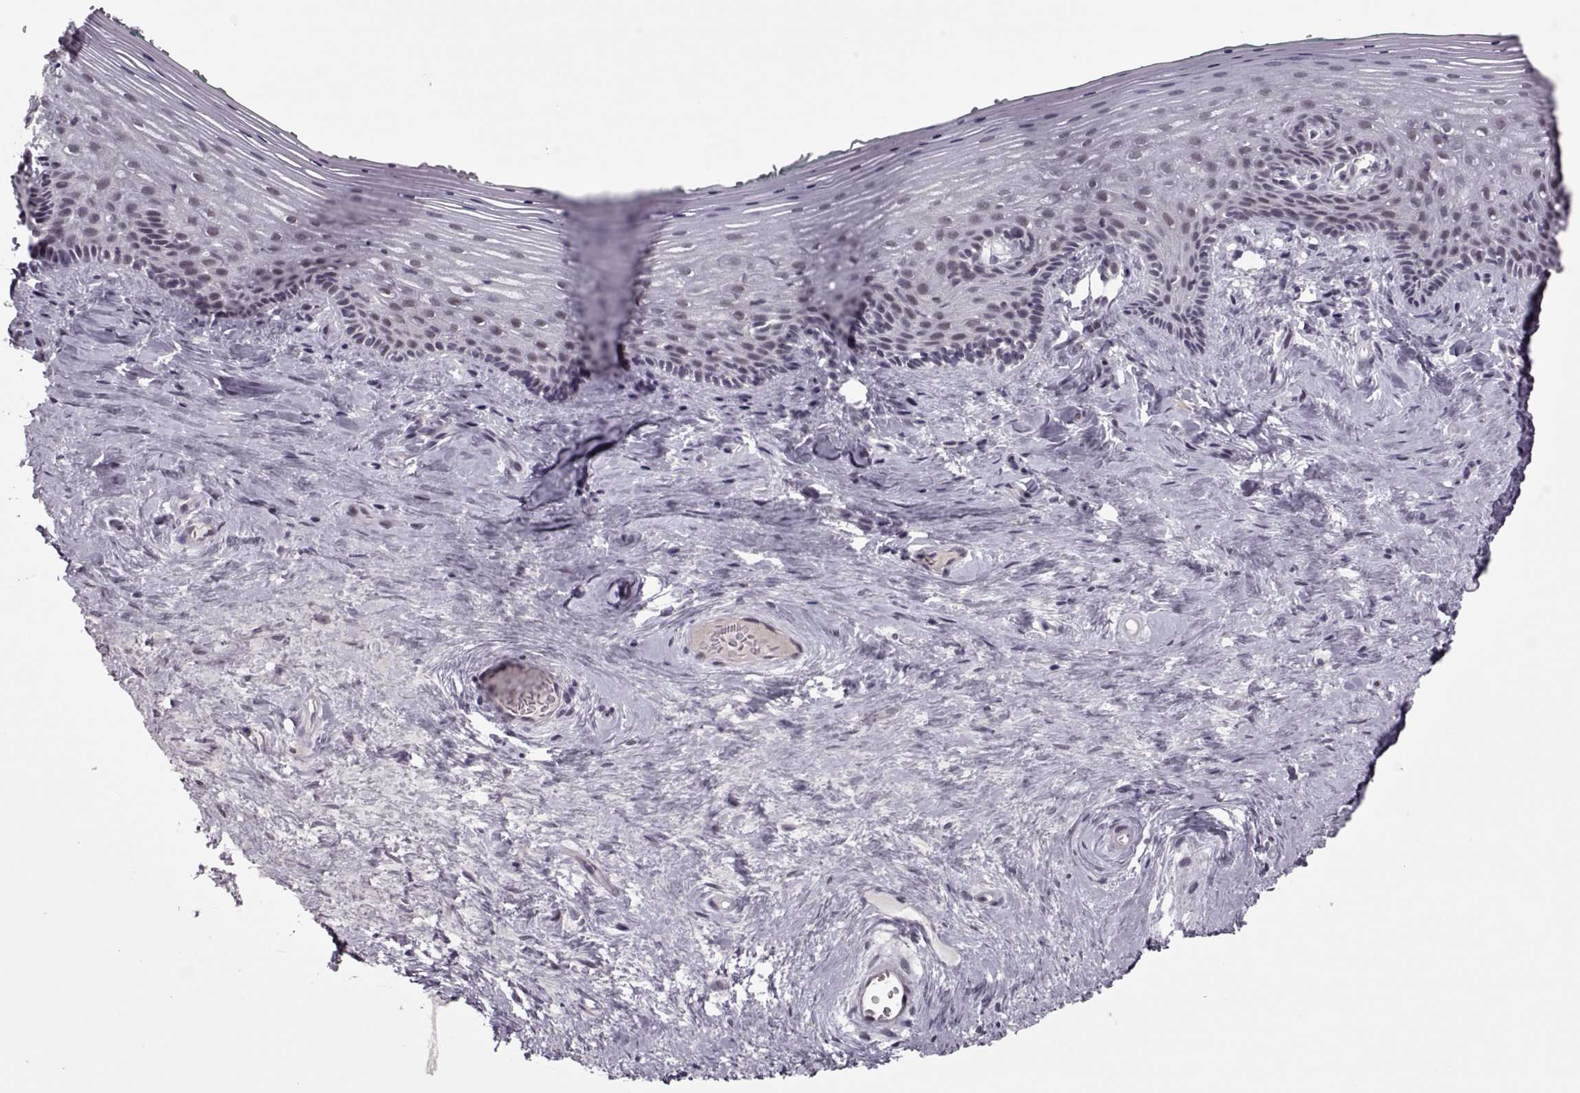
{"staining": {"intensity": "negative", "quantity": "none", "location": "none"}, "tissue": "vagina", "cell_type": "Squamous epithelial cells", "image_type": "normal", "snomed": [{"axis": "morphology", "description": "Normal tissue, NOS"}, {"axis": "topography", "description": "Vagina"}], "caption": "High power microscopy histopathology image of an immunohistochemistry (IHC) image of benign vagina, revealing no significant positivity in squamous epithelial cells.", "gene": "LIN28A", "patient": {"sex": "female", "age": 45}}